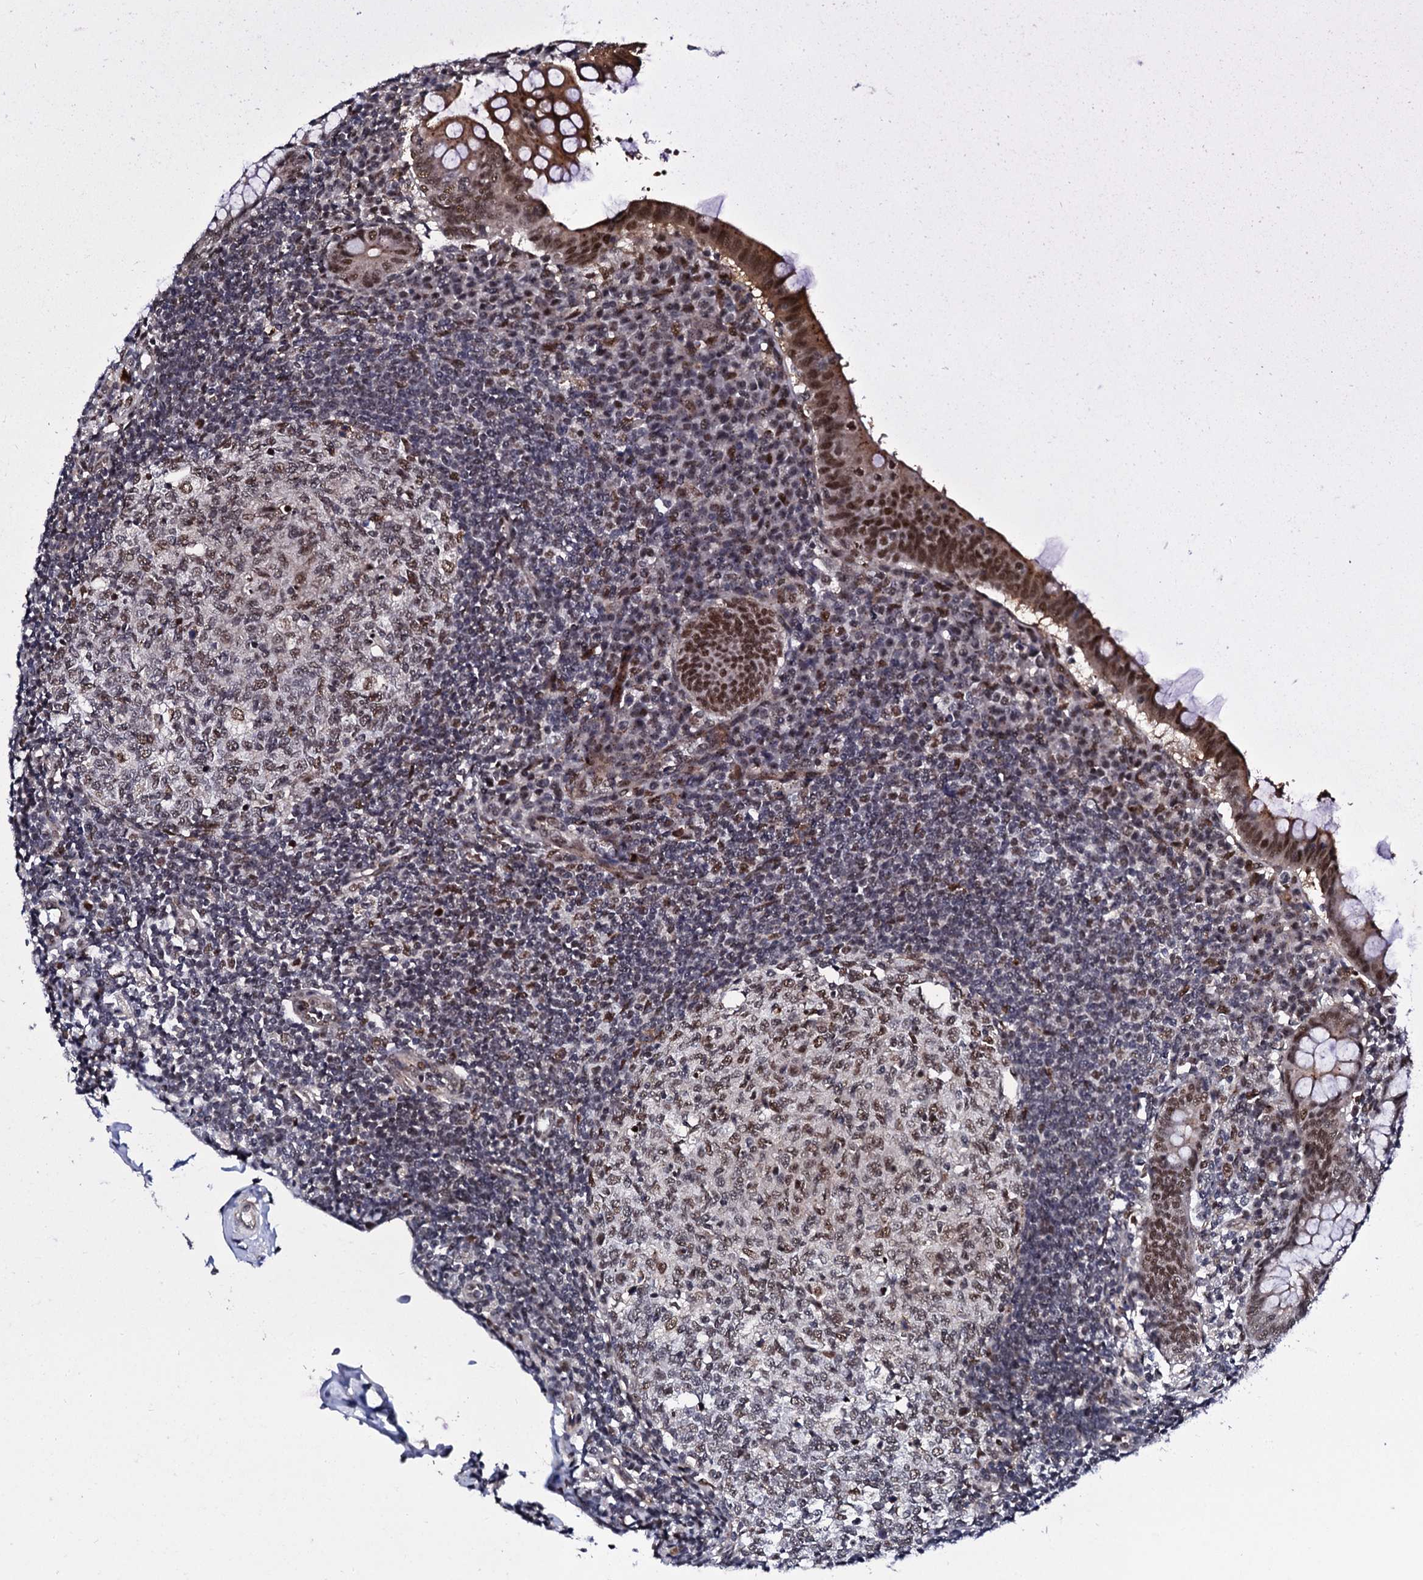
{"staining": {"intensity": "strong", "quantity": ">75%", "location": "cytoplasmic/membranous,nuclear"}, "tissue": "appendix", "cell_type": "Glandular cells", "image_type": "normal", "snomed": [{"axis": "morphology", "description": "Normal tissue, NOS"}, {"axis": "topography", "description": "Appendix"}], "caption": "Immunohistochemistry (IHC) image of benign appendix: human appendix stained using immunohistochemistry exhibits high levels of strong protein expression localized specifically in the cytoplasmic/membranous,nuclear of glandular cells, appearing as a cytoplasmic/membranous,nuclear brown color.", "gene": "CSTF3", "patient": {"sex": "female", "age": 33}}